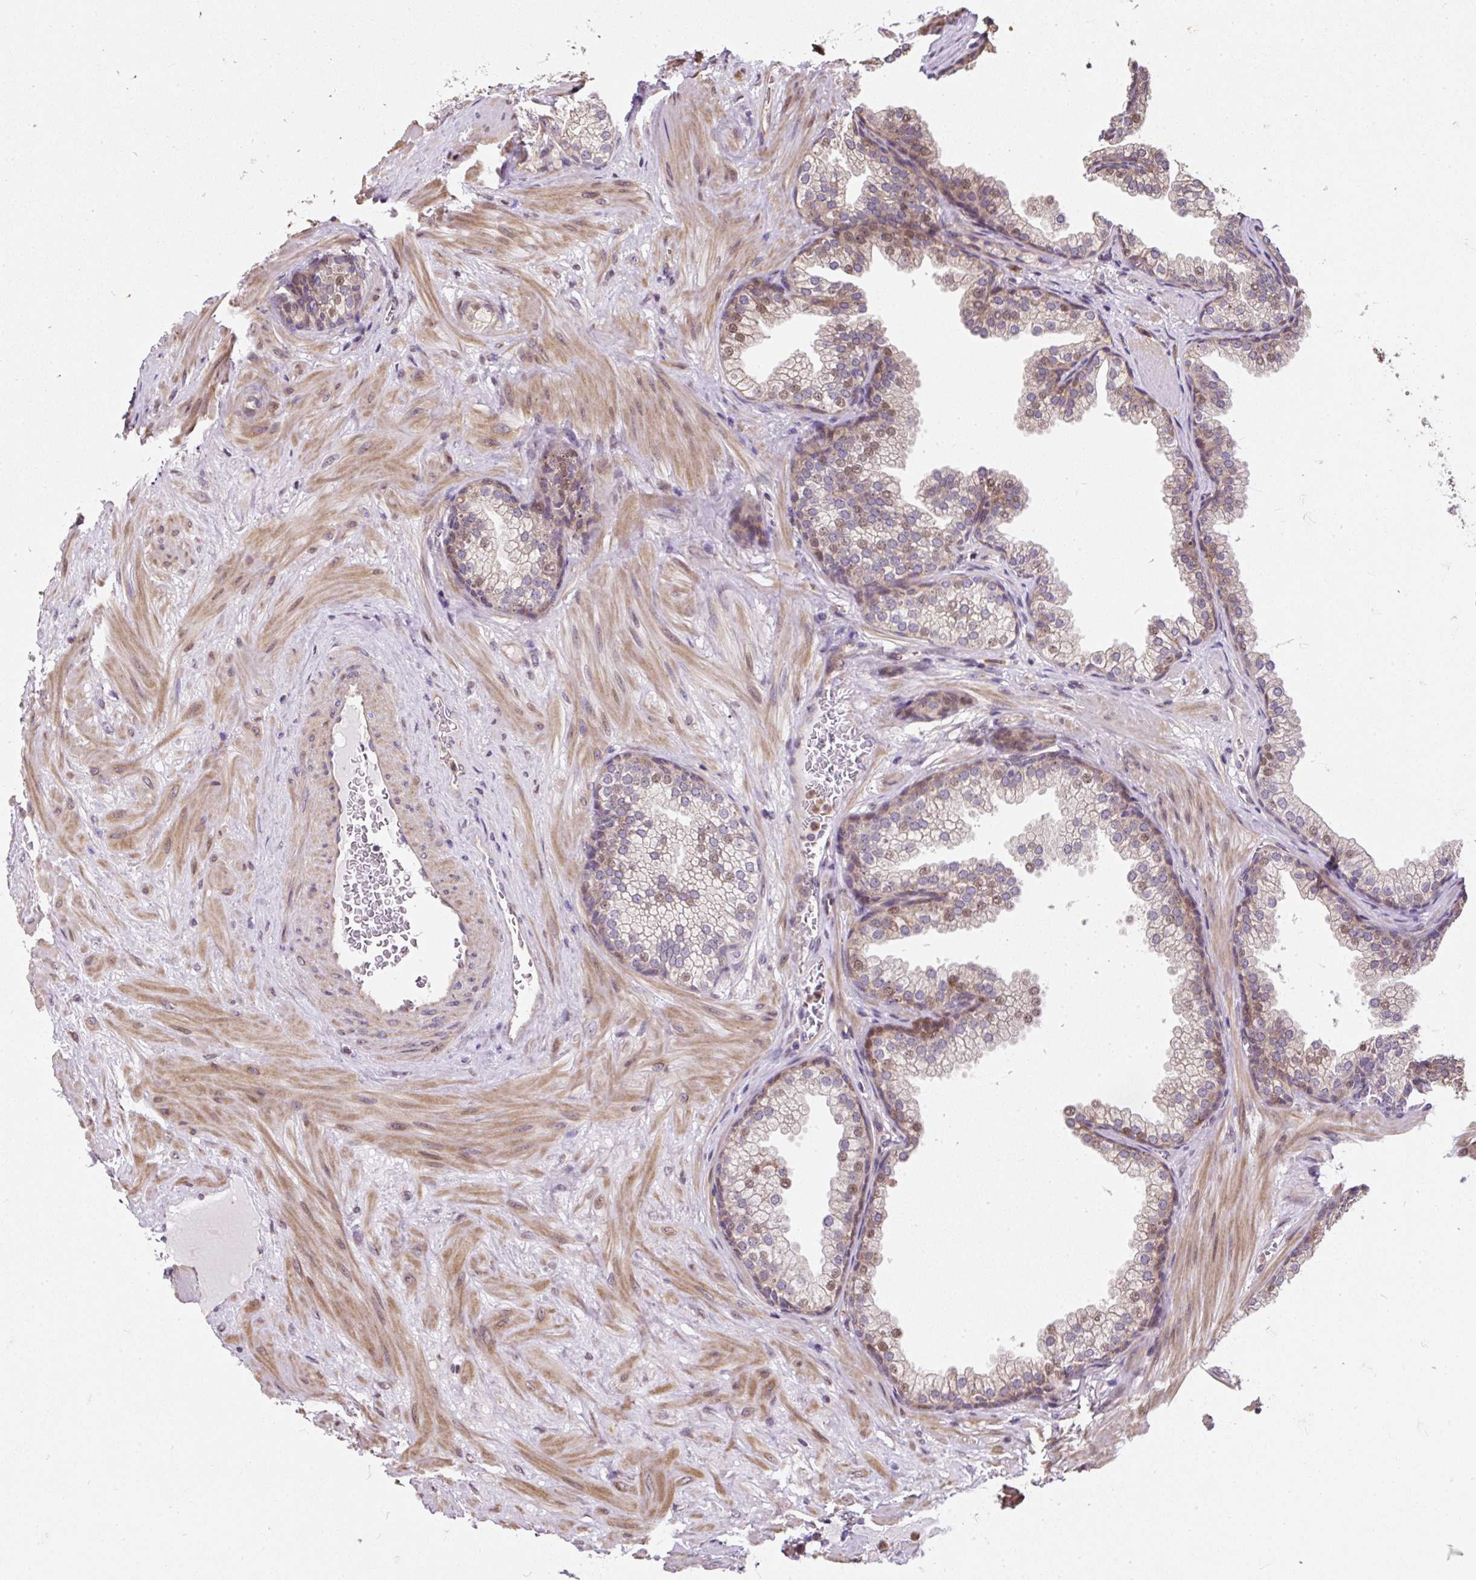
{"staining": {"intensity": "weak", "quantity": "25%-75%", "location": "nuclear"}, "tissue": "prostate", "cell_type": "Glandular cells", "image_type": "normal", "snomed": [{"axis": "morphology", "description": "Normal tissue, NOS"}, {"axis": "topography", "description": "Prostate"}], "caption": "This micrograph exhibits immunohistochemistry (IHC) staining of normal prostate, with low weak nuclear staining in approximately 25%-75% of glandular cells.", "gene": "PUS7L", "patient": {"sex": "male", "age": 37}}